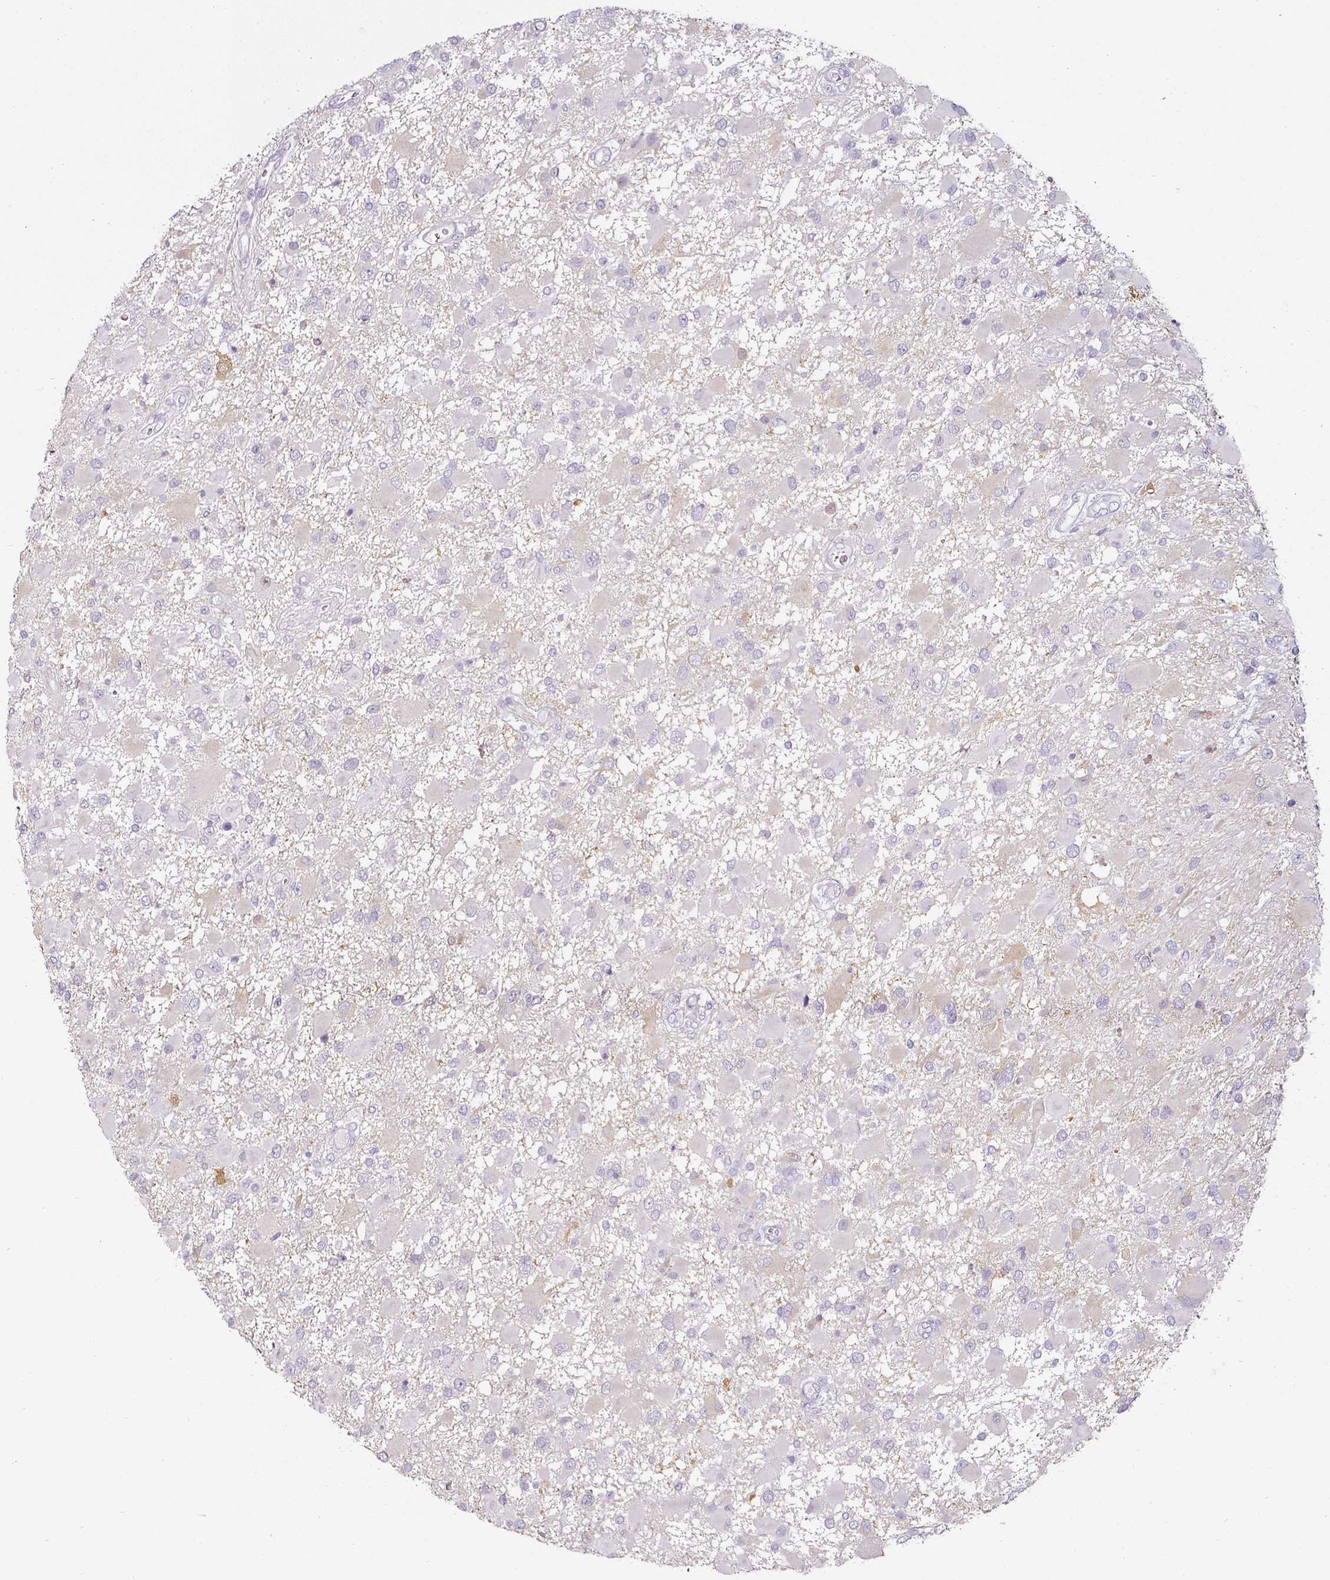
{"staining": {"intensity": "negative", "quantity": "none", "location": "none"}, "tissue": "glioma", "cell_type": "Tumor cells", "image_type": "cancer", "snomed": [{"axis": "morphology", "description": "Glioma, malignant, High grade"}, {"axis": "topography", "description": "Brain"}], "caption": "DAB (3,3'-diaminobenzidine) immunohistochemical staining of glioma shows no significant staining in tumor cells.", "gene": "CAP2", "patient": {"sex": "male", "age": 53}}